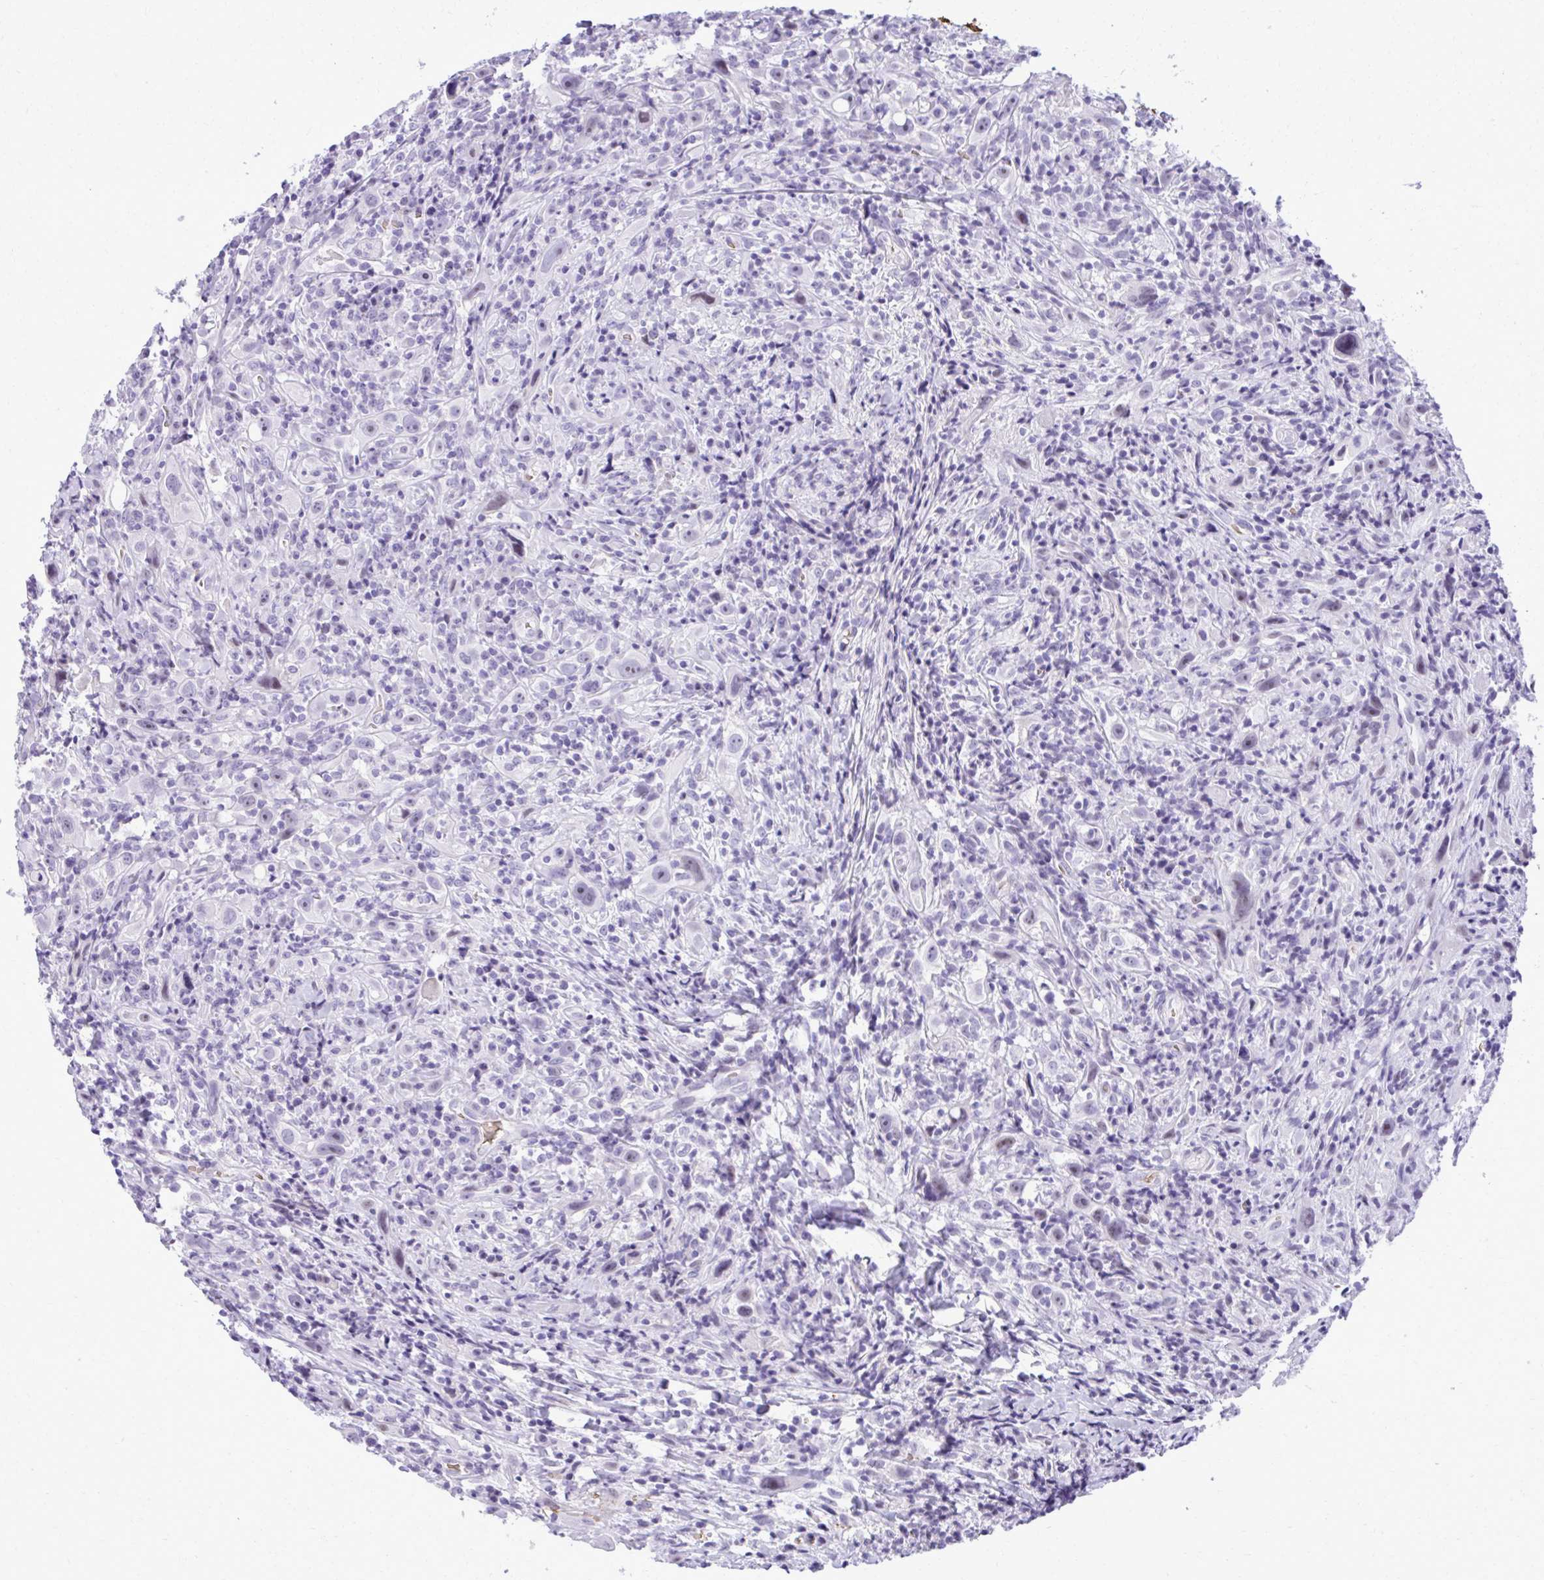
{"staining": {"intensity": "negative", "quantity": "none", "location": "none"}, "tissue": "head and neck cancer", "cell_type": "Tumor cells", "image_type": "cancer", "snomed": [{"axis": "morphology", "description": "Squamous cell carcinoma, NOS"}, {"axis": "topography", "description": "Head-Neck"}], "caption": "DAB (3,3'-diaminobenzidine) immunohistochemical staining of human head and neck cancer exhibits no significant expression in tumor cells. (Immunohistochemistry, brightfield microscopy, high magnification).", "gene": "PITPNM3", "patient": {"sex": "female", "age": 95}}